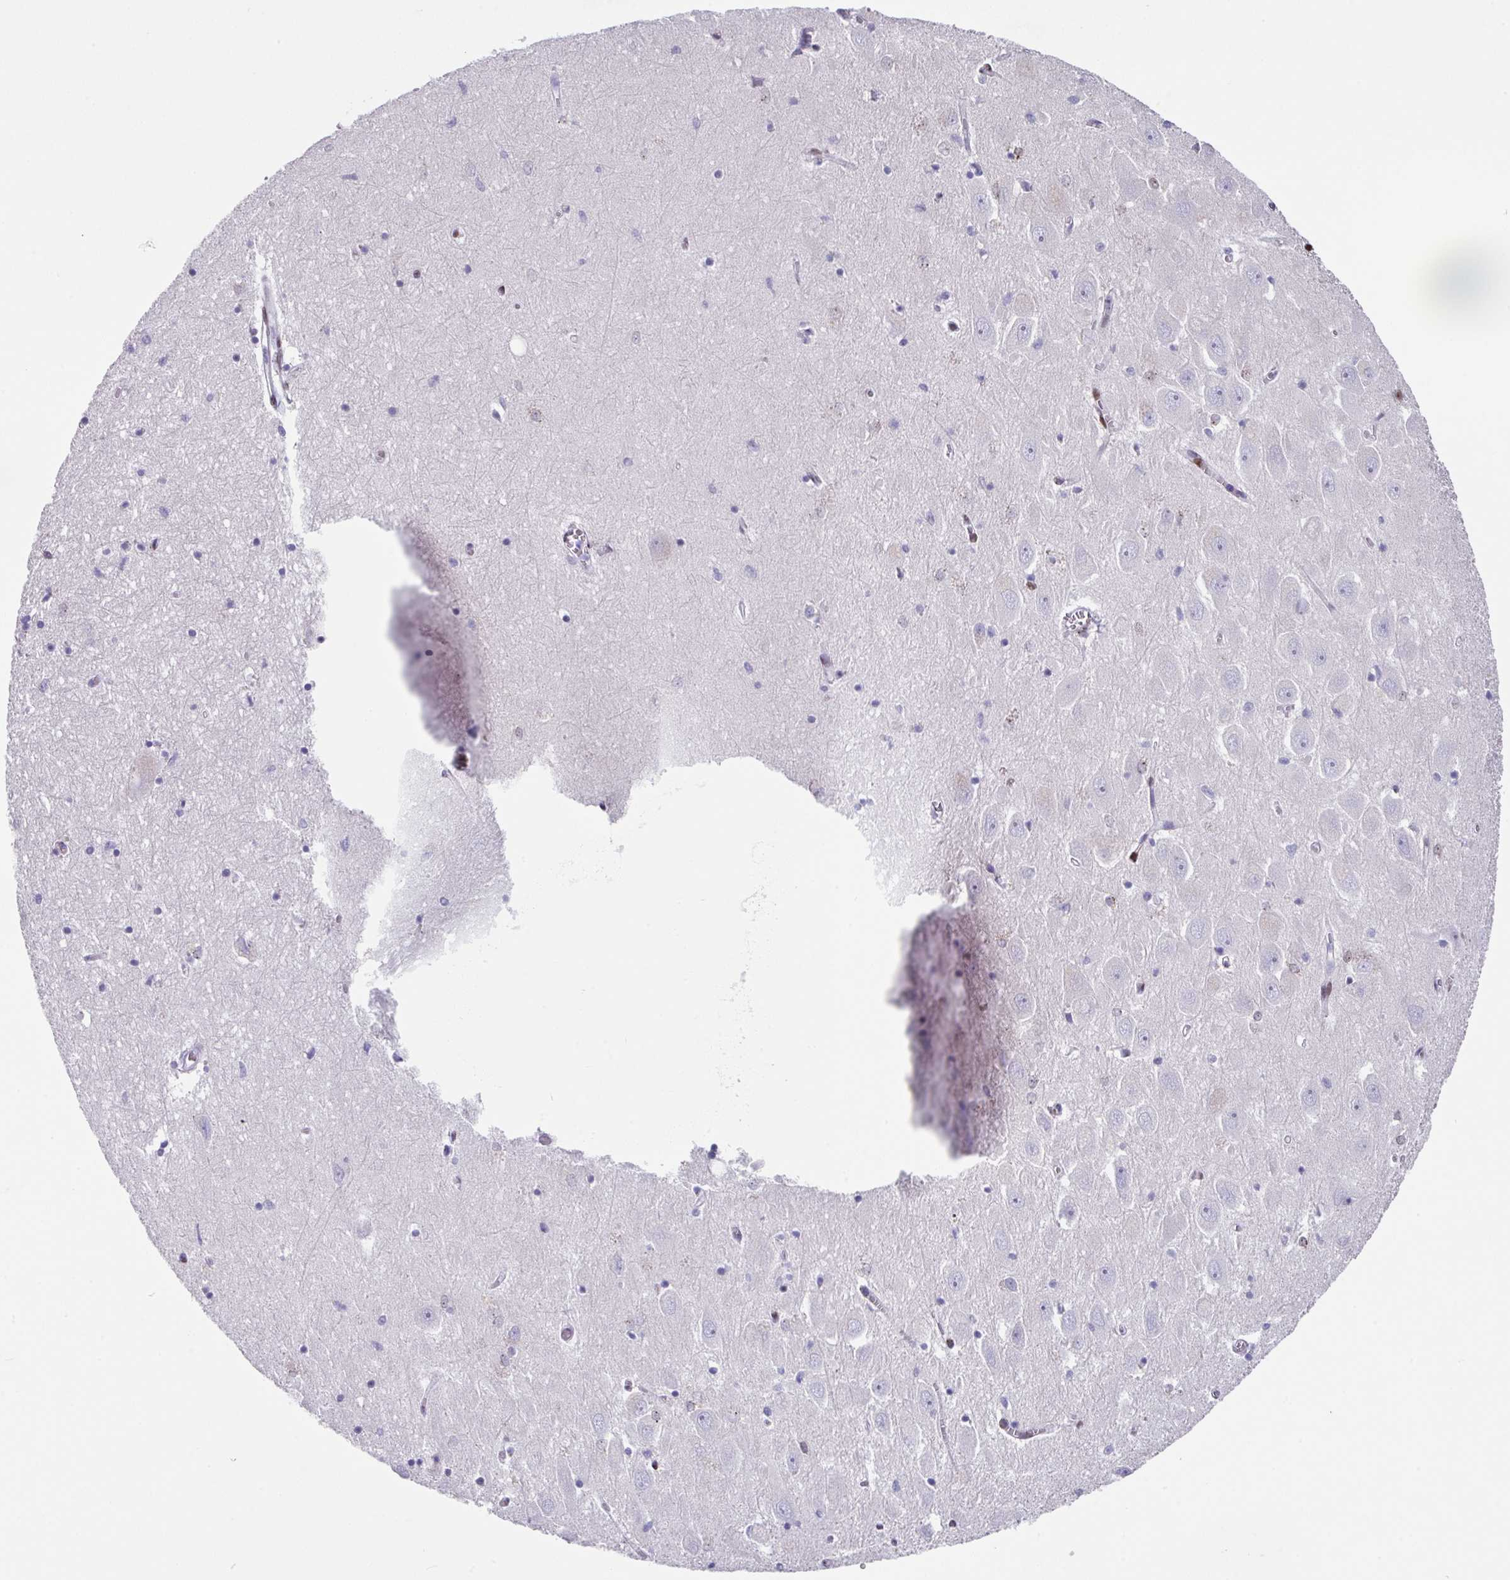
{"staining": {"intensity": "moderate", "quantity": "<25%", "location": "nuclear"}, "tissue": "hippocampus", "cell_type": "Glial cells", "image_type": "normal", "snomed": [{"axis": "morphology", "description": "Normal tissue, NOS"}, {"axis": "topography", "description": "Hippocampus"}], "caption": "Hippocampus stained with immunohistochemistry displays moderate nuclear positivity in about <25% of glial cells. Nuclei are stained in blue.", "gene": "TCF3", "patient": {"sex": "female", "age": 64}}